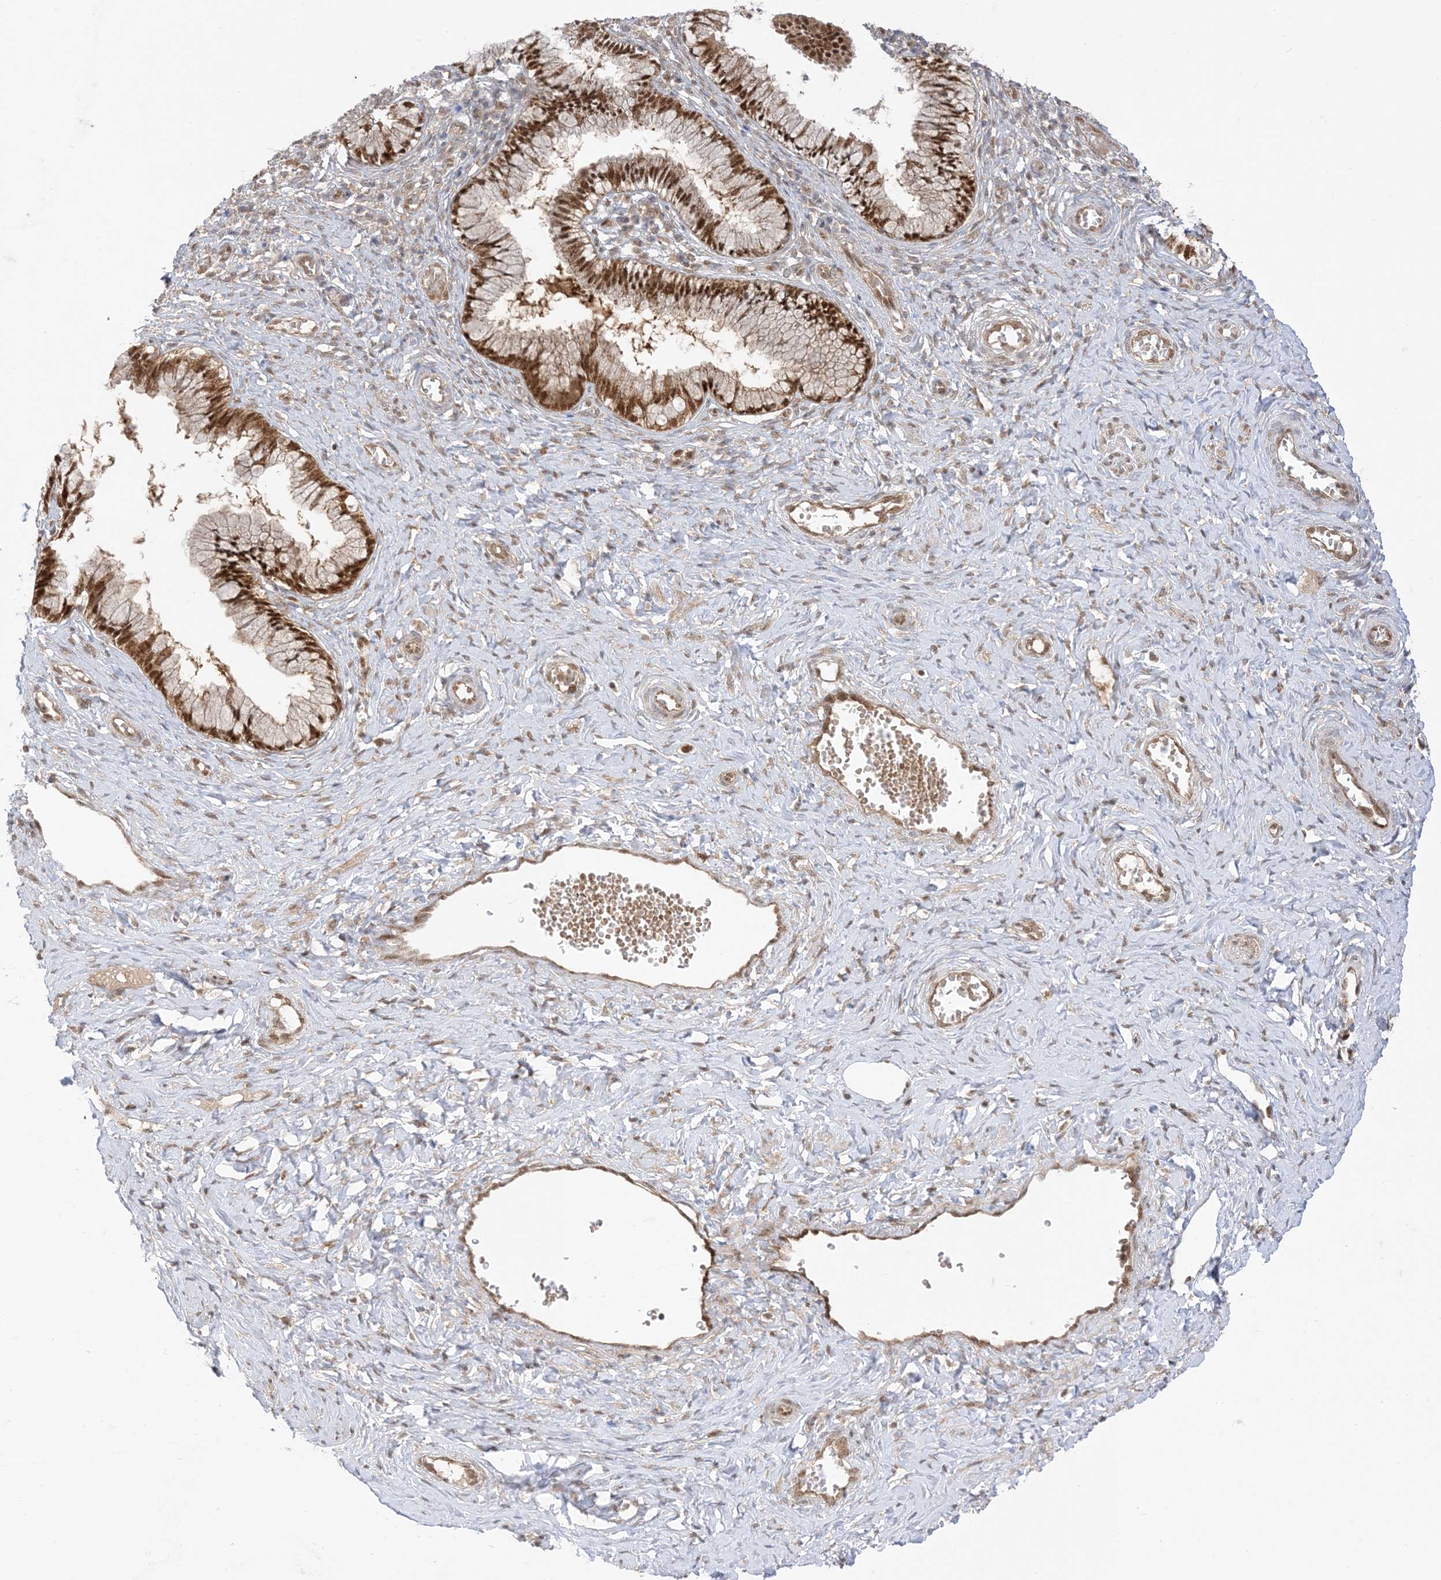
{"staining": {"intensity": "strong", "quantity": ">75%", "location": "cytoplasmic/membranous,nuclear"}, "tissue": "cervix", "cell_type": "Glandular cells", "image_type": "normal", "snomed": [{"axis": "morphology", "description": "Normal tissue, NOS"}, {"axis": "topography", "description": "Cervix"}], "caption": "Brown immunohistochemical staining in unremarkable human cervix exhibits strong cytoplasmic/membranous,nuclear expression in approximately >75% of glandular cells. (brown staining indicates protein expression, while blue staining denotes nuclei).", "gene": "PTPA", "patient": {"sex": "female", "age": 27}}